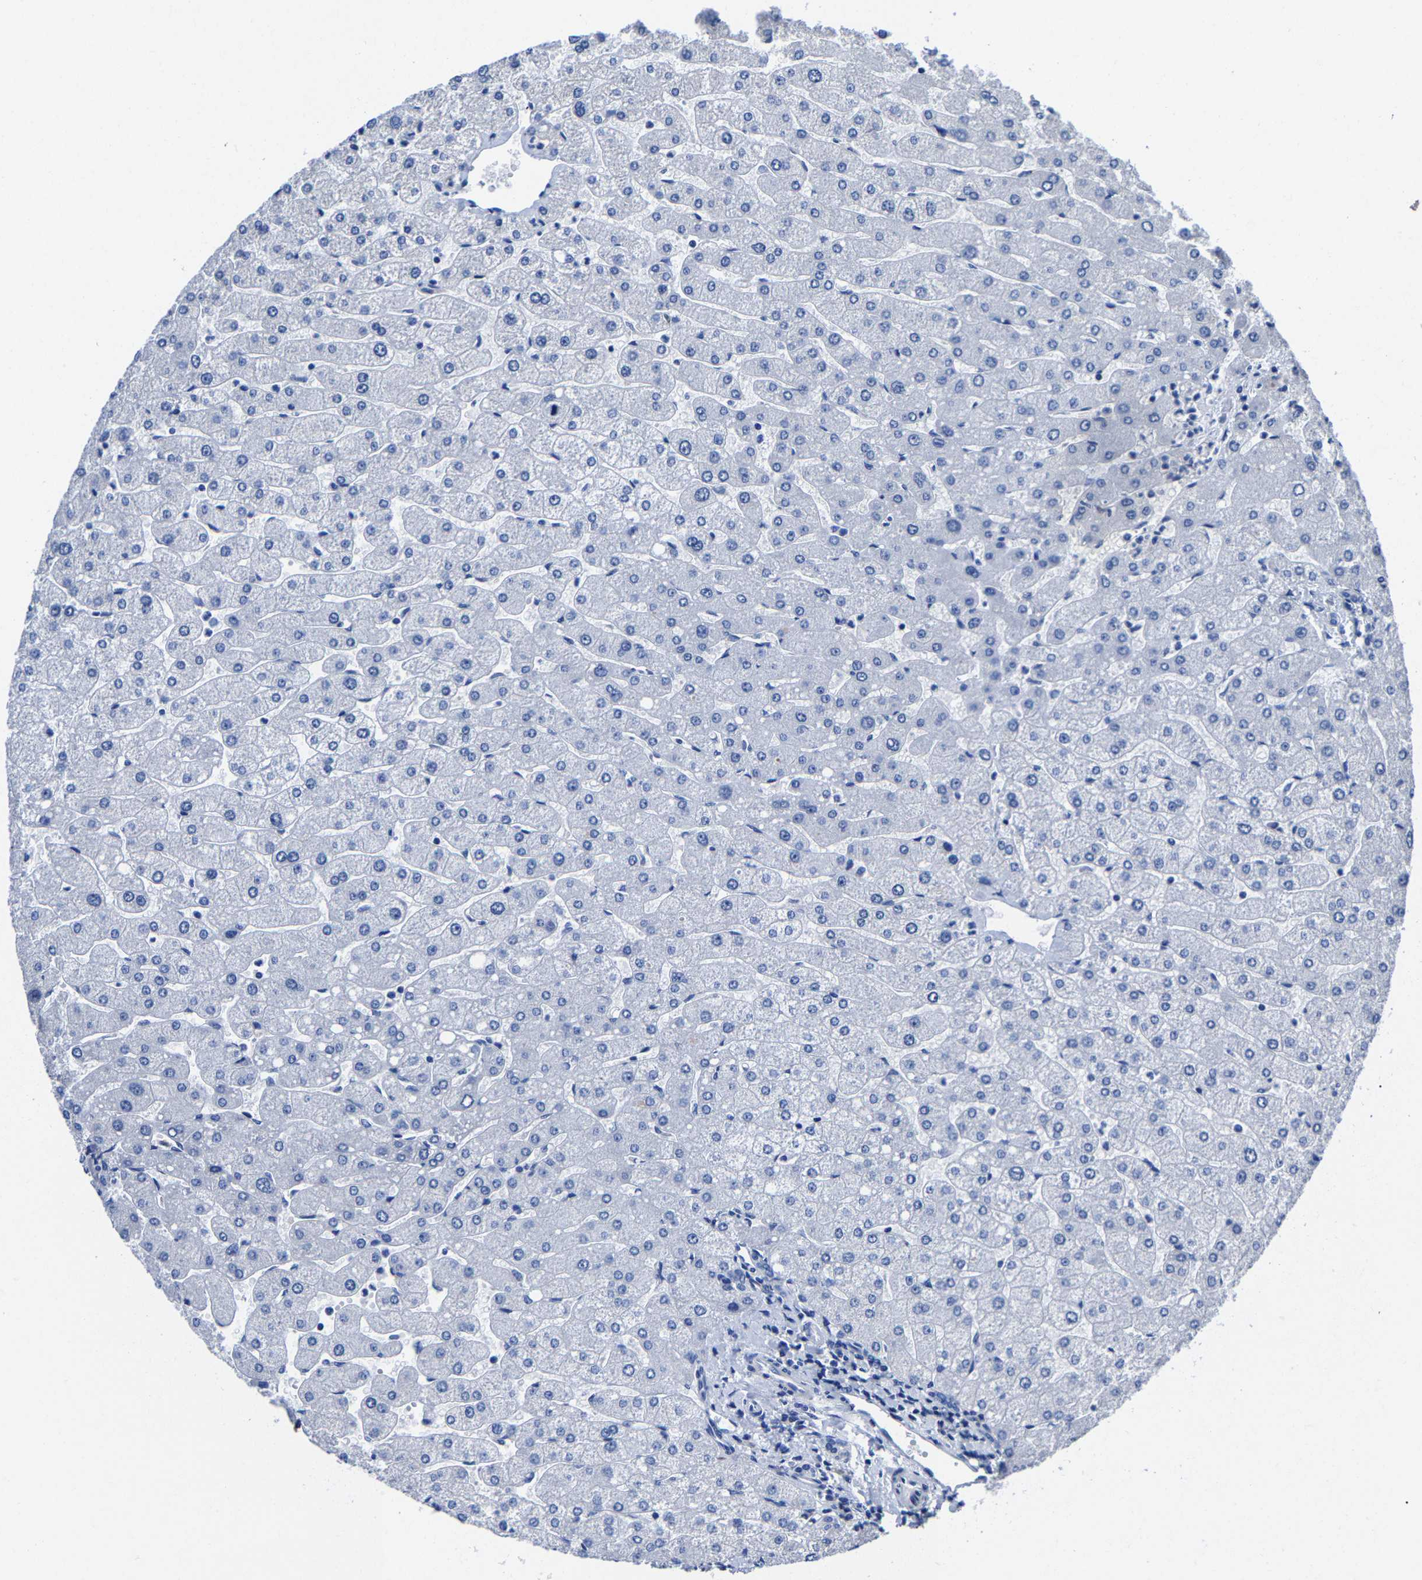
{"staining": {"intensity": "negative", "quantity": "none", "location": "none"}, "tissue": "liver", "cell_type": "Cholangiocytes", "image_type": "normal", "snomed": [{"axis": "morphology", "description": "Normal tissue, NOS"}, {"axis": "topography", "description": "Liver"}], "caption": "Image shows no significant protein positivity in cholangiocytes of benign liver.", "gene": "SRPK2", "patient": {"sex": "male", "age": 55}}